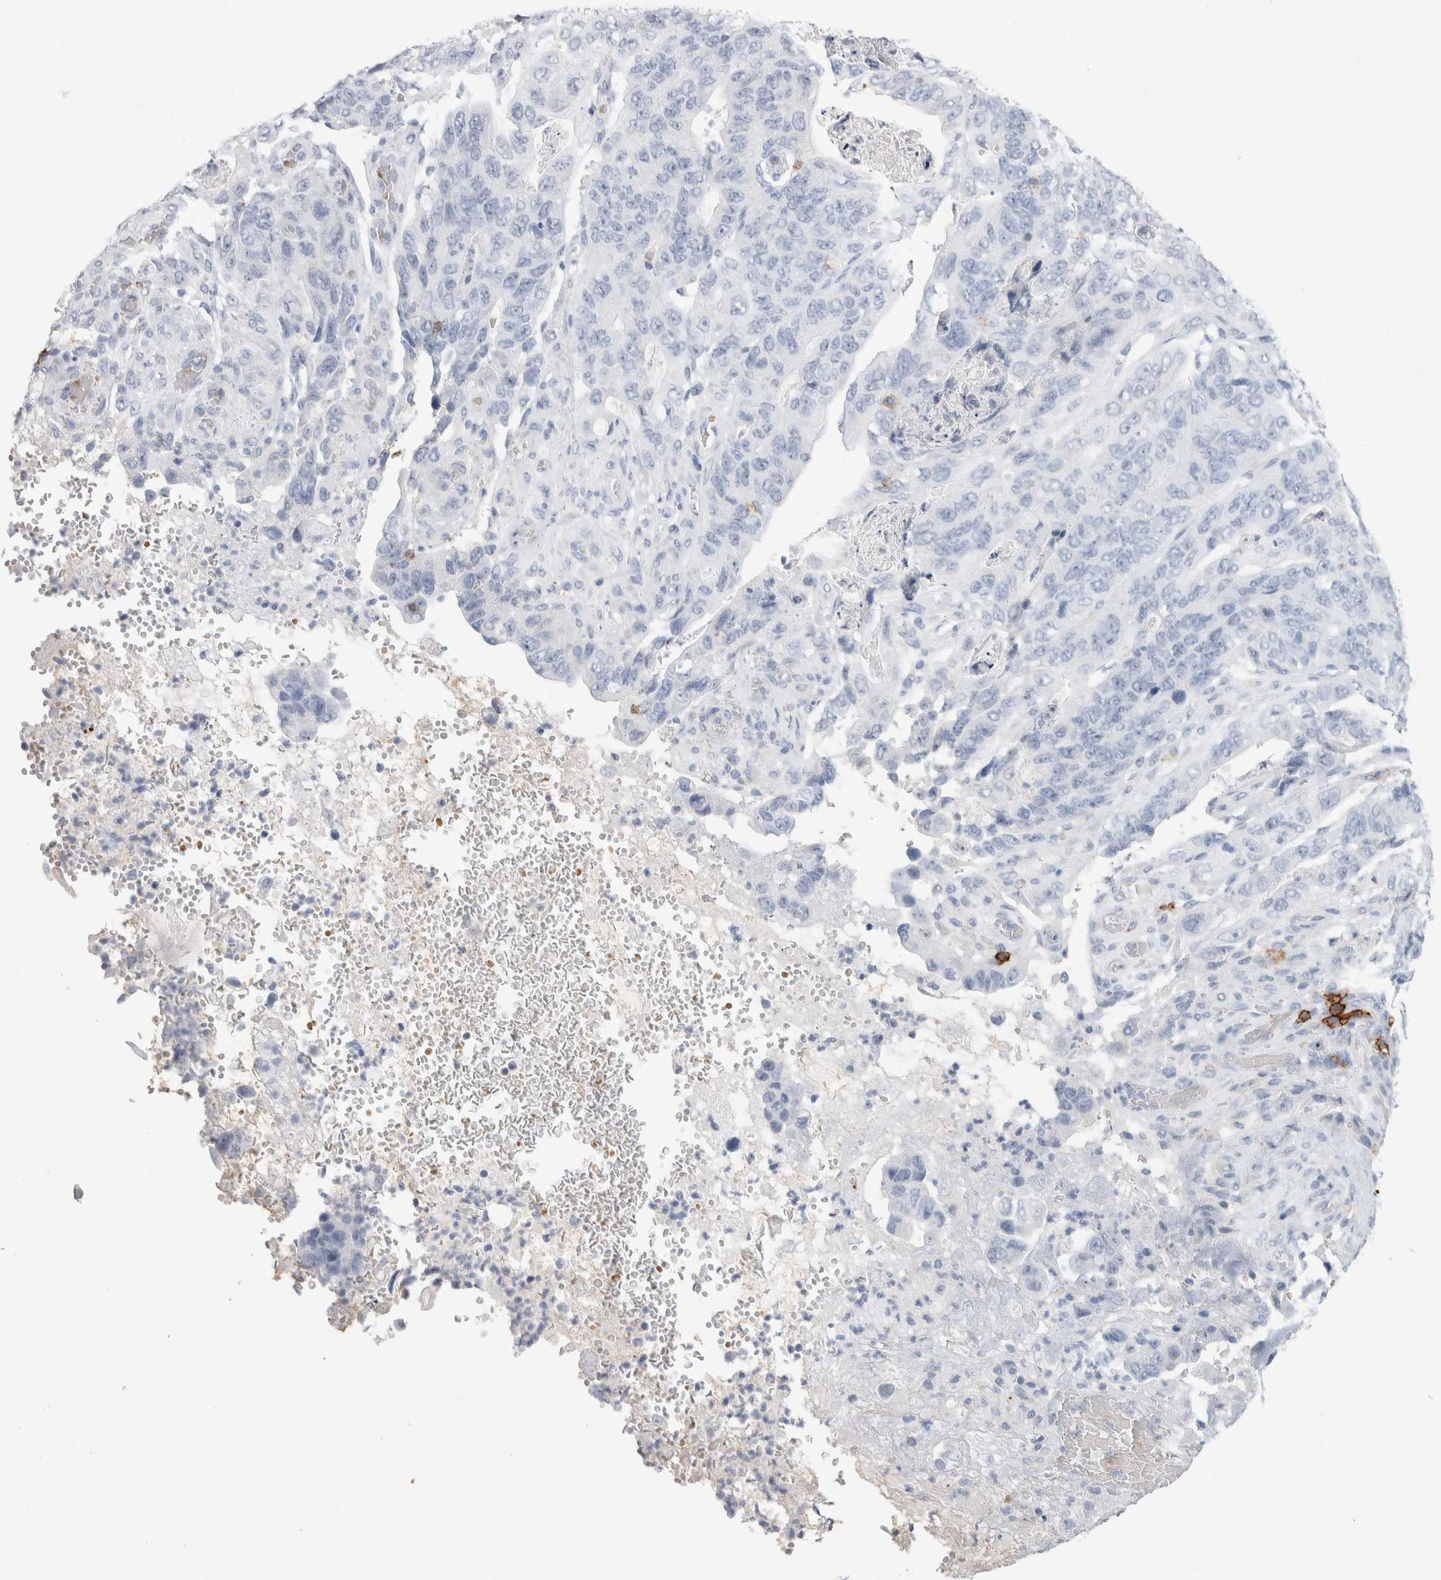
{"staining": {"intensity": "negative", "quantity": "none", "location": "none"}, "tissue": "stomach cancer", "cell_type": "Tumor cells", "image_type": "cancer", "snomed": [{"axis": "morphology", "description": "Adenocarcinoma, NOS"}, {"axis": "topography", "description": "Stomach"}], "caption": "Protein analysis of stomach cancer (adenocarcinoma) shows no significant positivity in tumor cells.", "gene": "CD38", "patient": {"sex": "female", "age": 89}}